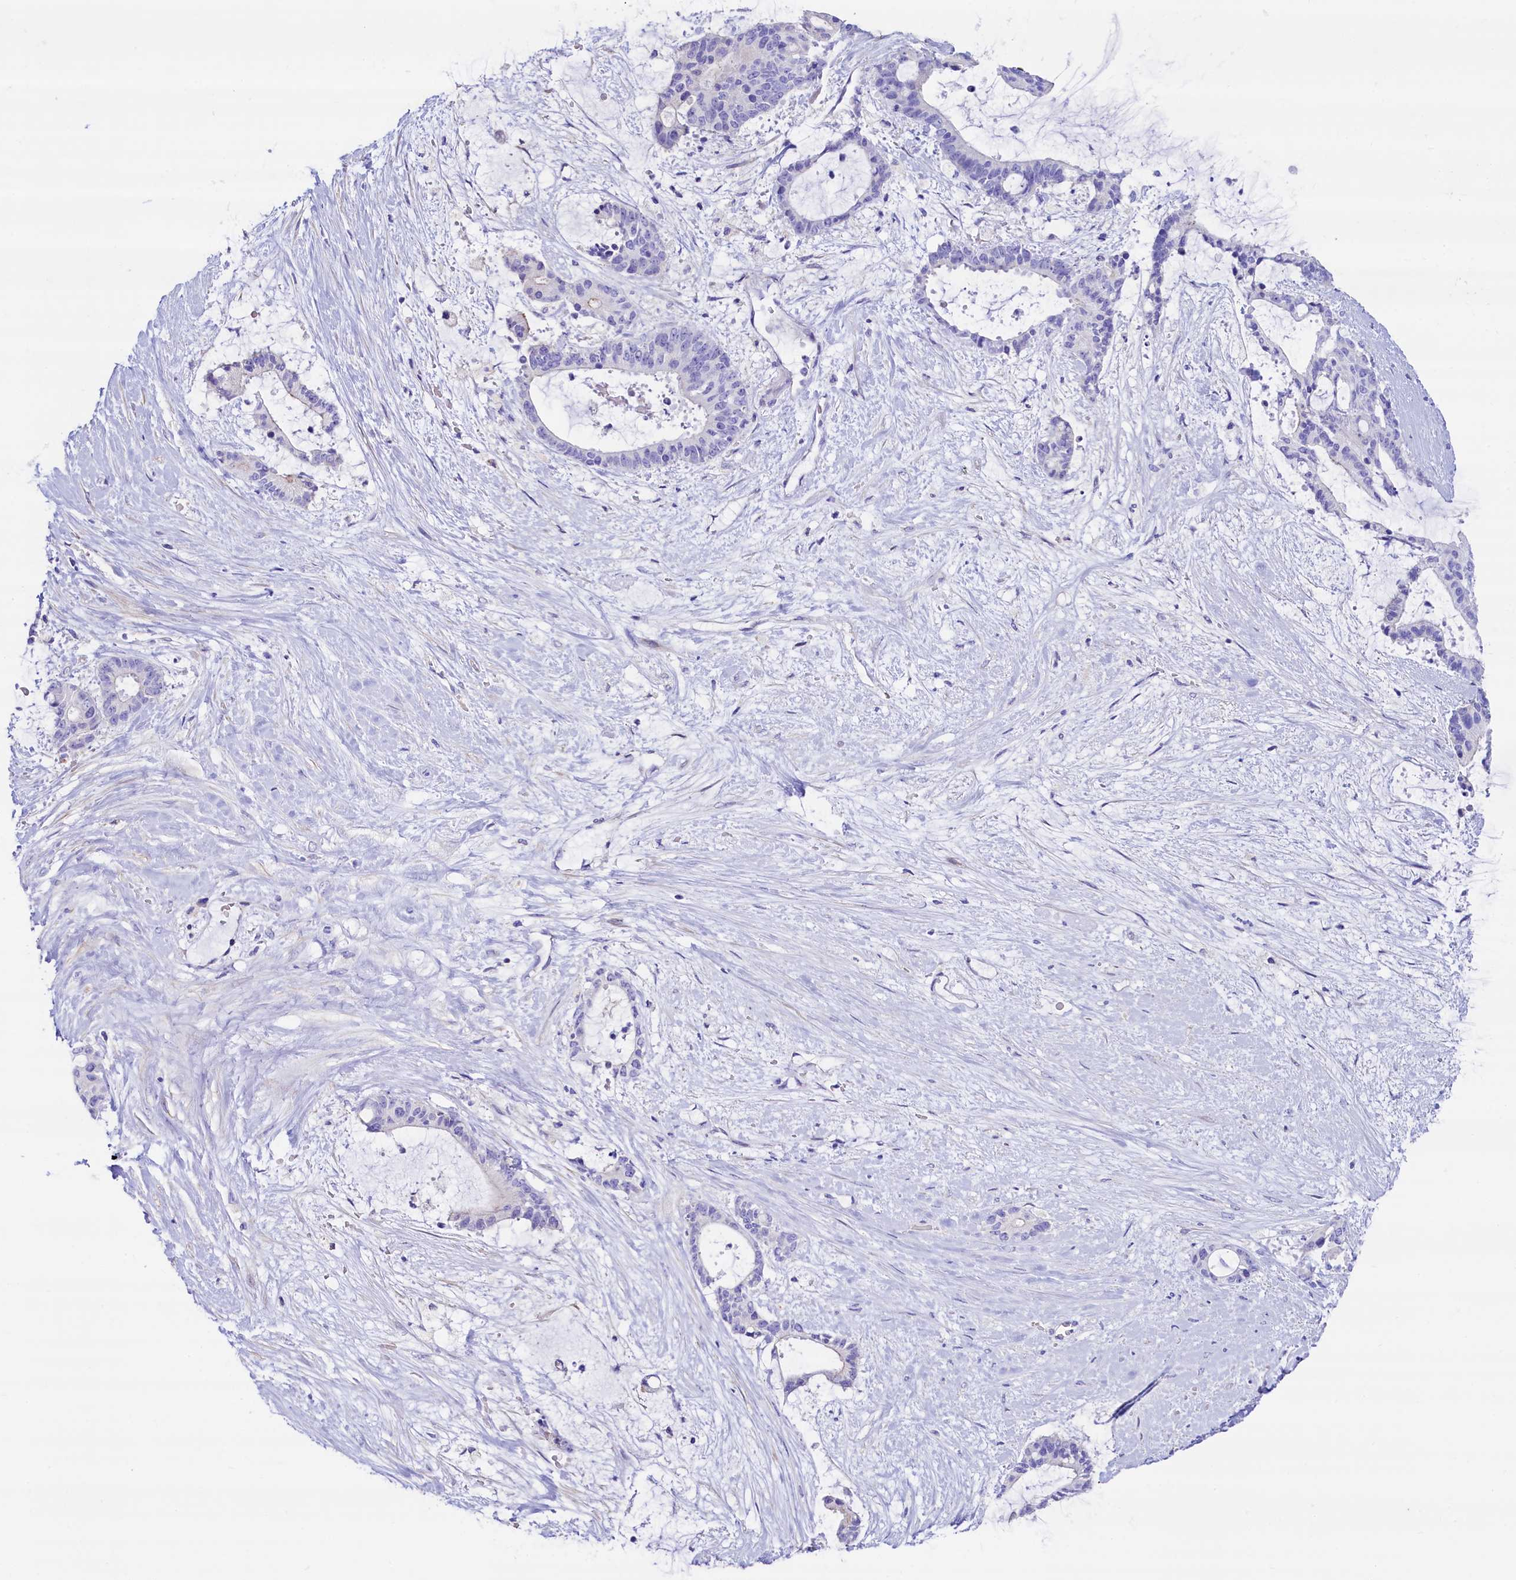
{"staining": {"intensity": "negative", "quantity": "none", "location": "none"}, "tissue": "liver cancer", "cell_type": "Tumor cells", "image_type": "cancer", "snomed": [{"axis": "morphology", "description": "Normal tissue, NOS"}, {"axis": "morphology", "description": "Cholangiocarcinoma"}, {"axis": "topography", "description": "Liver"}, {"axis": "topography", "description": "Peripheral nerve tissue"}], "caption": "A high-resolution photomicrograph shows IHC staining of liver cholangiocarcinoma, which demonstrates no significant staining in tumor cells. The staining was performed using DAB to visualize the protein expression in brown, while the nuclei were stained in blue with hematoxylin (Magnification: 20x).", "gene": "RBP3", "patient": {"sex": "female", "age": 73}}